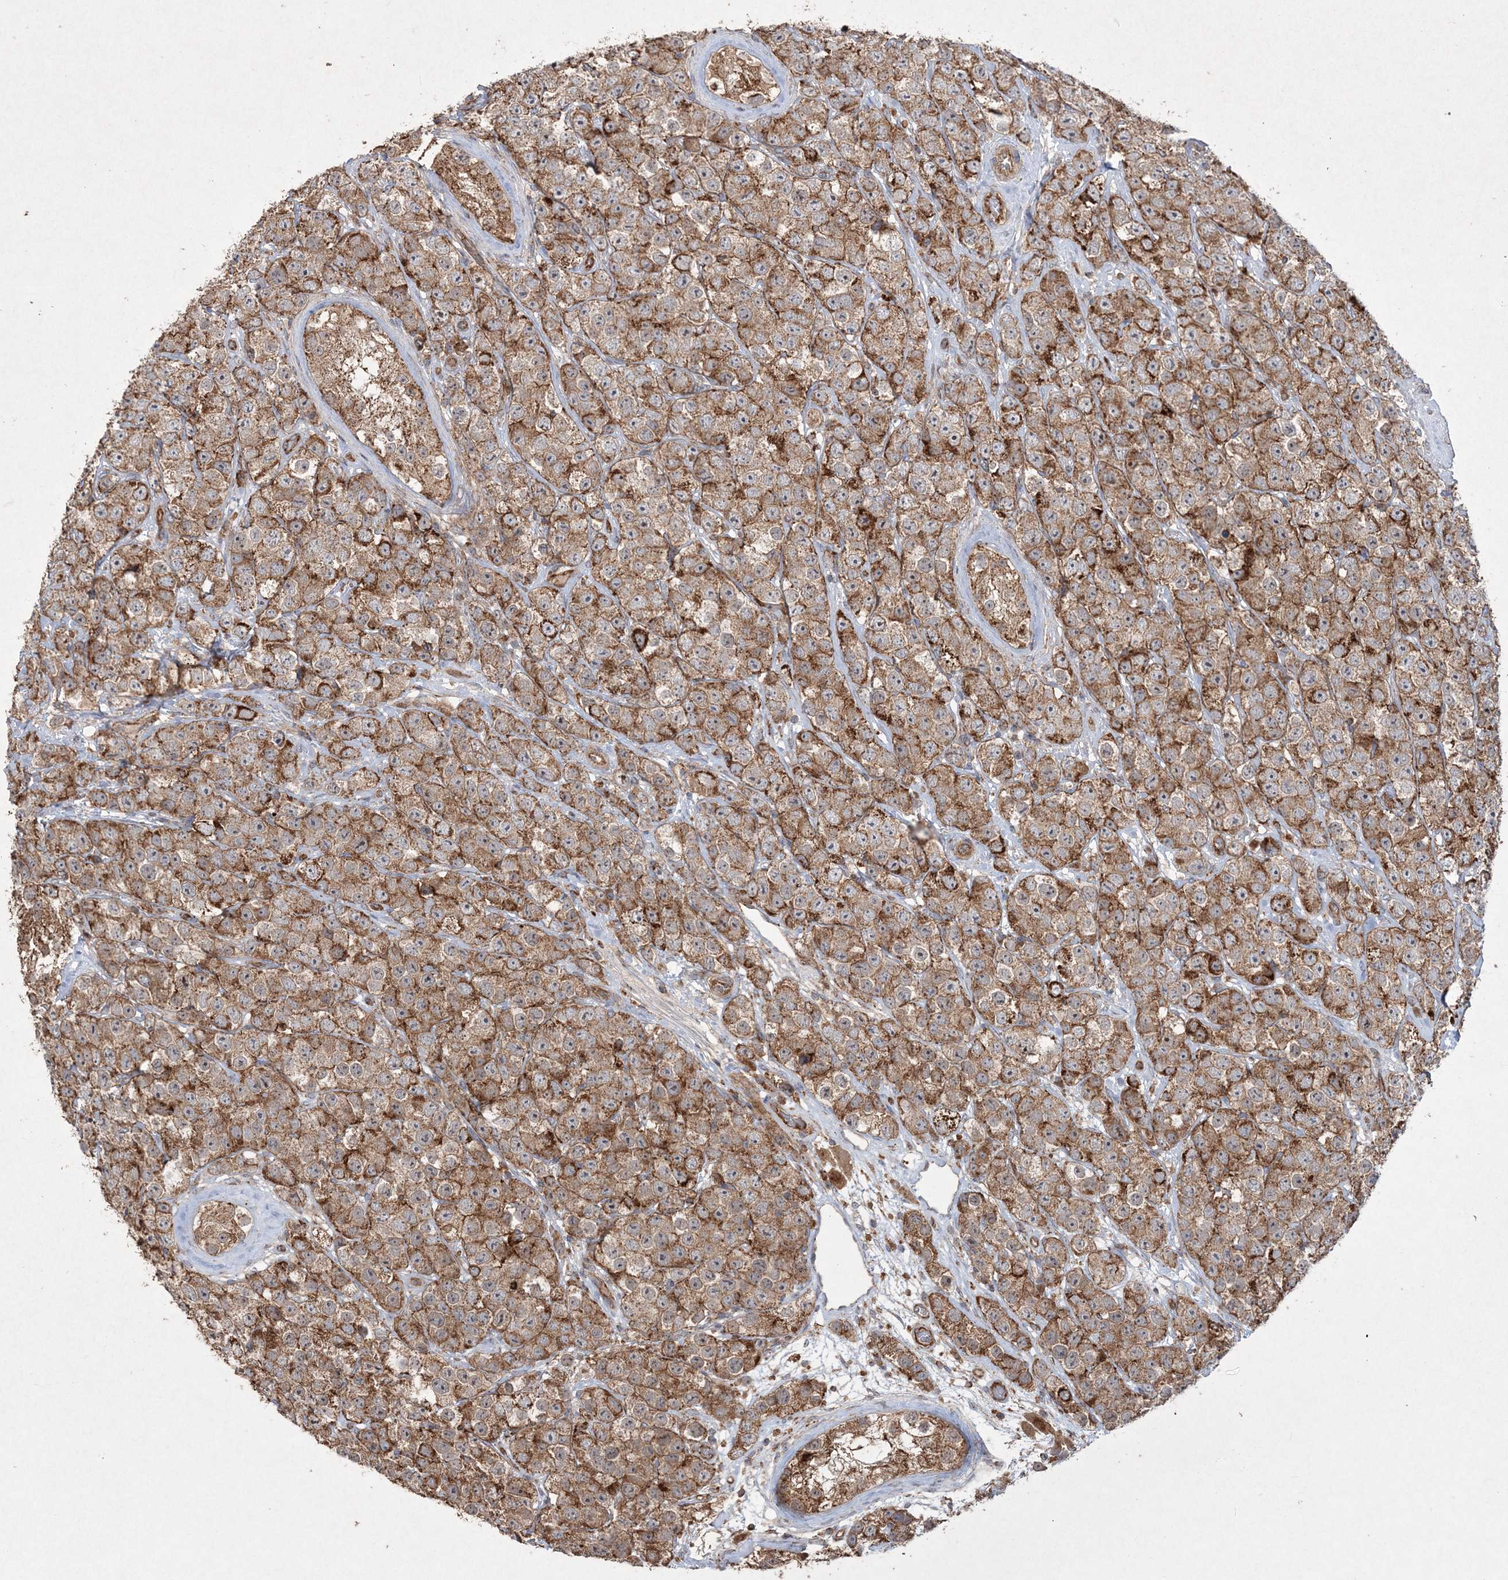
{"staining": {"intensity": "strong", "quantity": ">75%", "location": "cytoplasmic/membranous"}, "tissue": "testis cancer", "cell_type": "Tumor cells", "image_type": "cancer", "snomed": [{"axis": "morphology", "description": "Seminoma, NOS"}, {"axis": "topography", "description": "Testis"}], "caption": "IHC image of neoplastic tissue: human testis seminoma stained using IHC displays high levels of strong protein expression localized specifically in the cytoplasmic/membranous of tumor cells, appearing as a cytoplasmic/membranous brown color.", "gene": "TTC7A", "patient": {"sex": "male", "age": 28}}